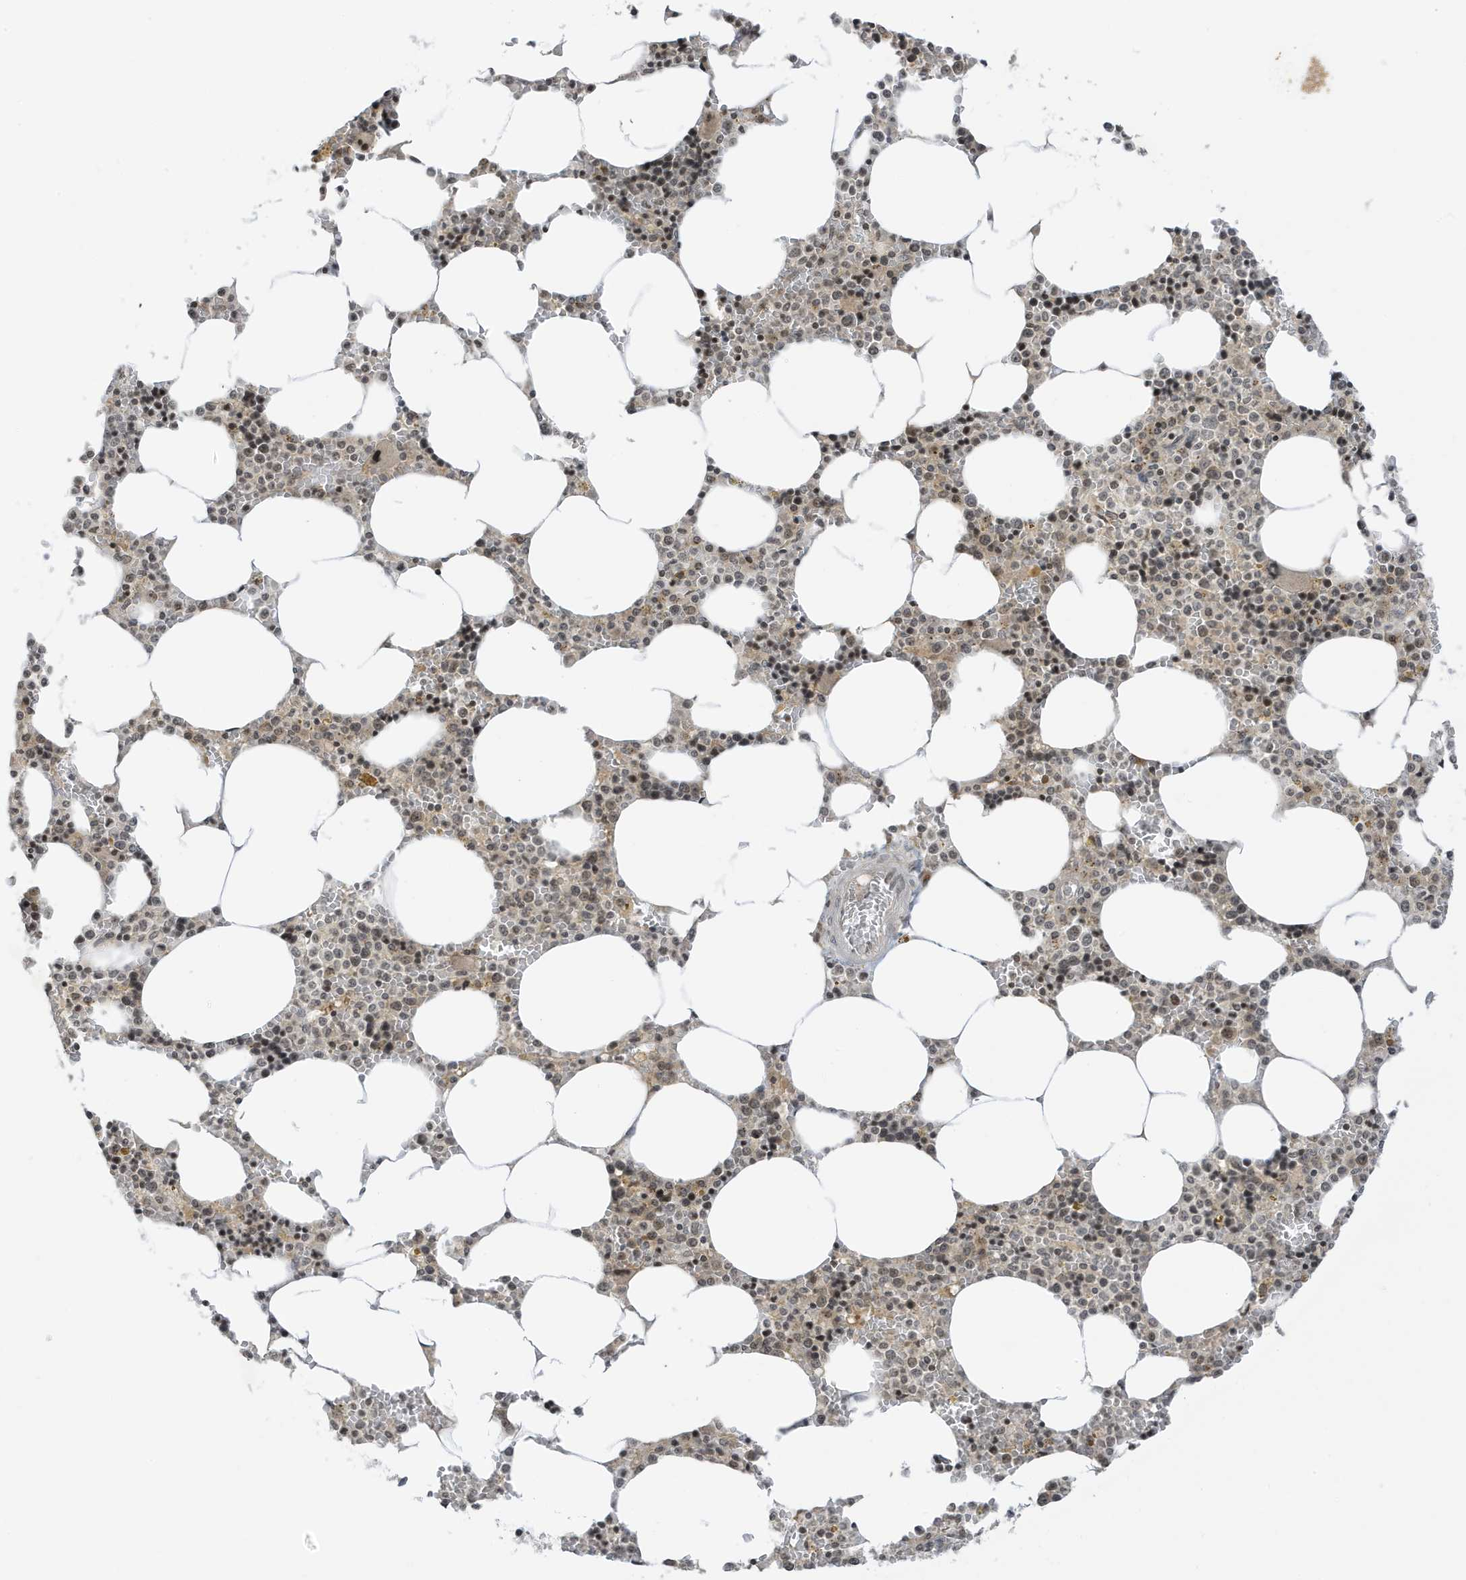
{"staining": {"intensity": "moderate", "quantity": ">75%", "location": "nuclear"}, "tissue": "bone marrow", "cell_type": "Hematopoietic cells", "image_type": "normal", "snomed": [{"axis": "morphology", "description": "Normal tissue, NOS"}, {"axis": "topography", "description": "Bone marrow"}], "caption": "Moderate nuclear staining is identified in approximately >75% of hematopoietic cells in normal bone marrow.", "gene": "TAB3", "patient": {"sex": "male", "age": 70}}